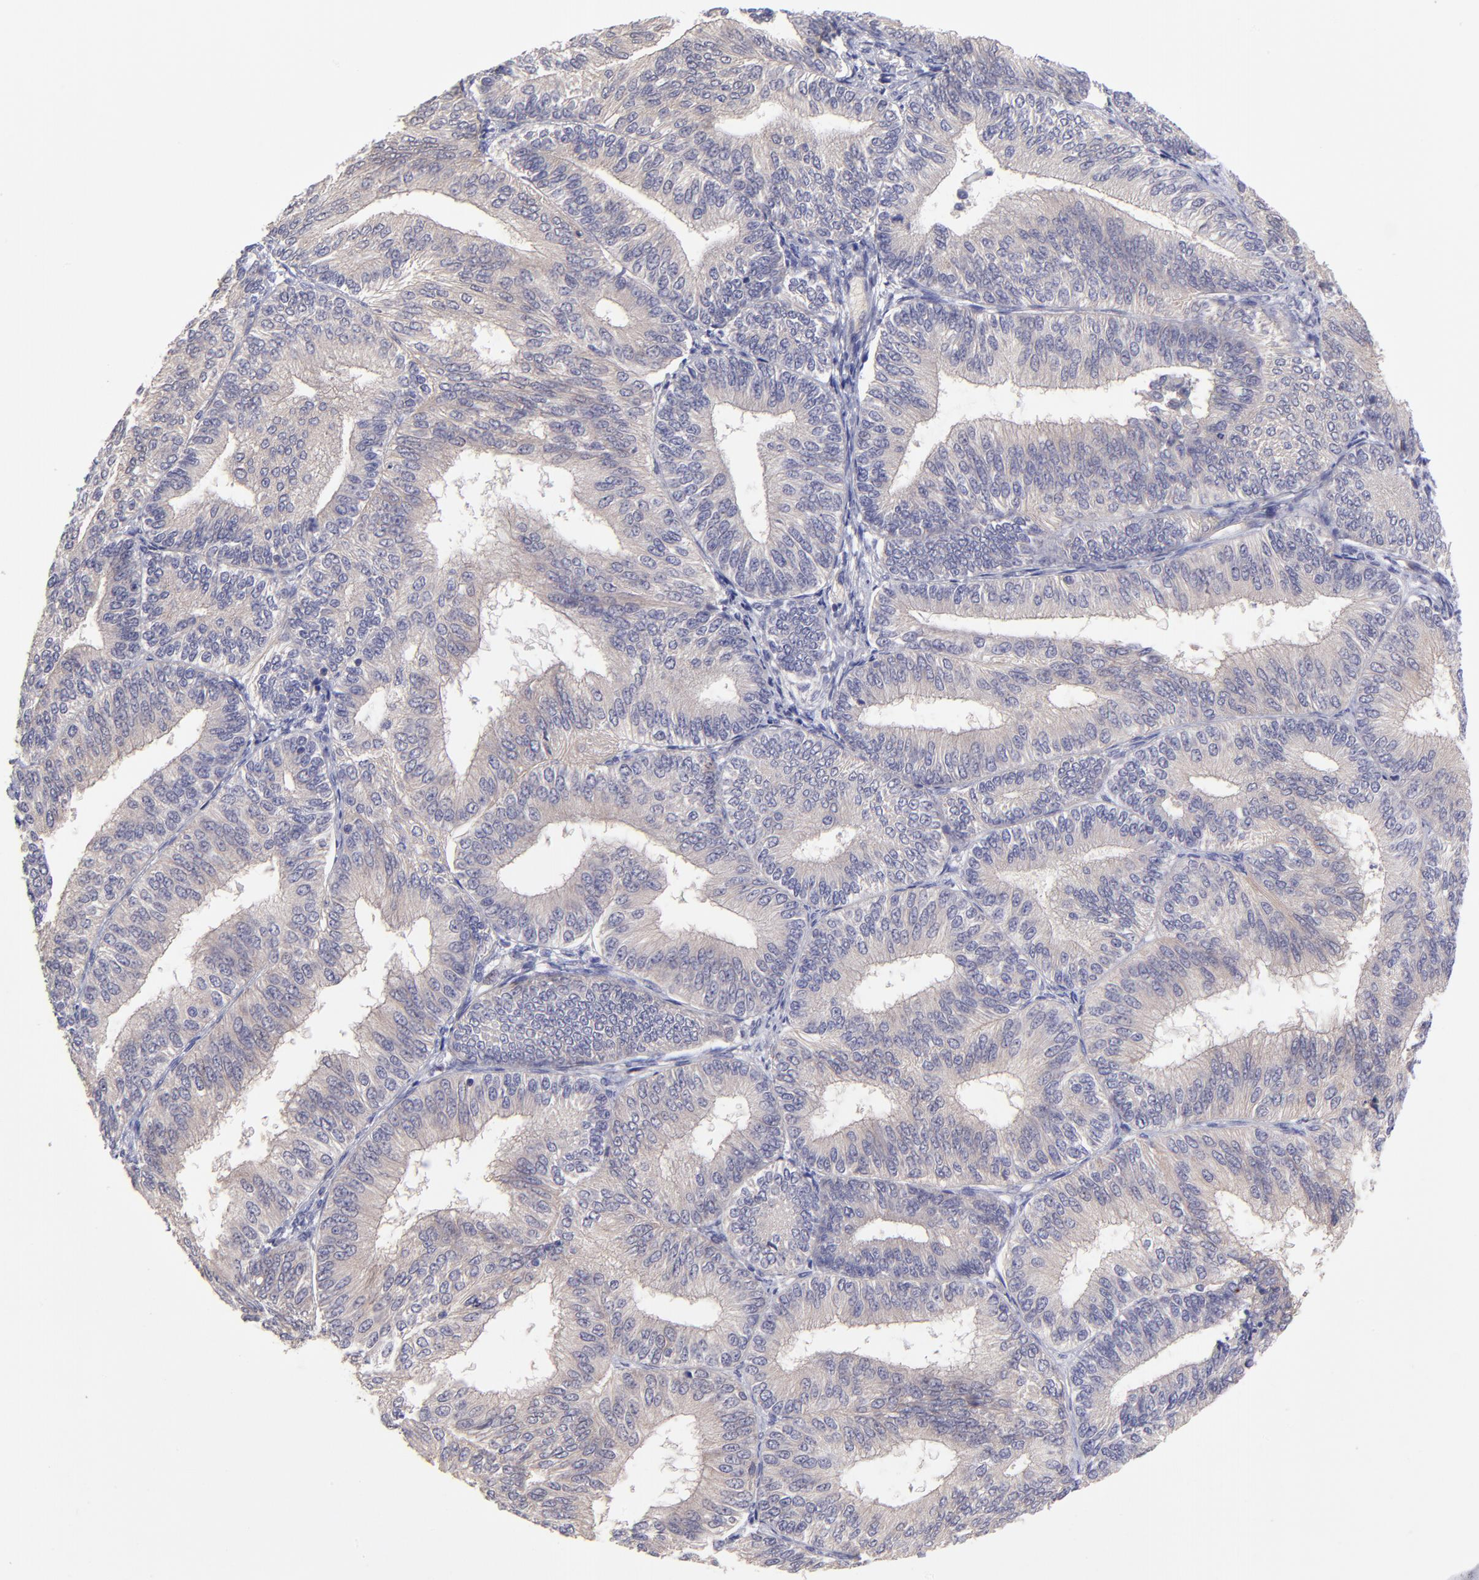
{"staining": {"intensity": "weak", "quantity": ">75%", "location": "cytoplasmic/membranous"}, "tissue": "endometrial cancer", "cell_type": "Tumor cells", "image_type": "cancer", "snomed": [{"axis": "morphology", "description": "Adenocarcinoma, NOS"}, {"axis": "topography", "description": "Endometrium"}], "caption": "The image displays staining of endometrial cancer, revealing weak cytoplasmic/membranous protein staining (brown color) within tumor cells. The staining was performed using DAB (3,3'-diaminobenzidine) to visualize the protein expression in brown, while the nuclei were stained in blue with hematoxylin (Magnification: 20x).", "gene": "NSF", "patient": {"sex": "female", "age": 60}}